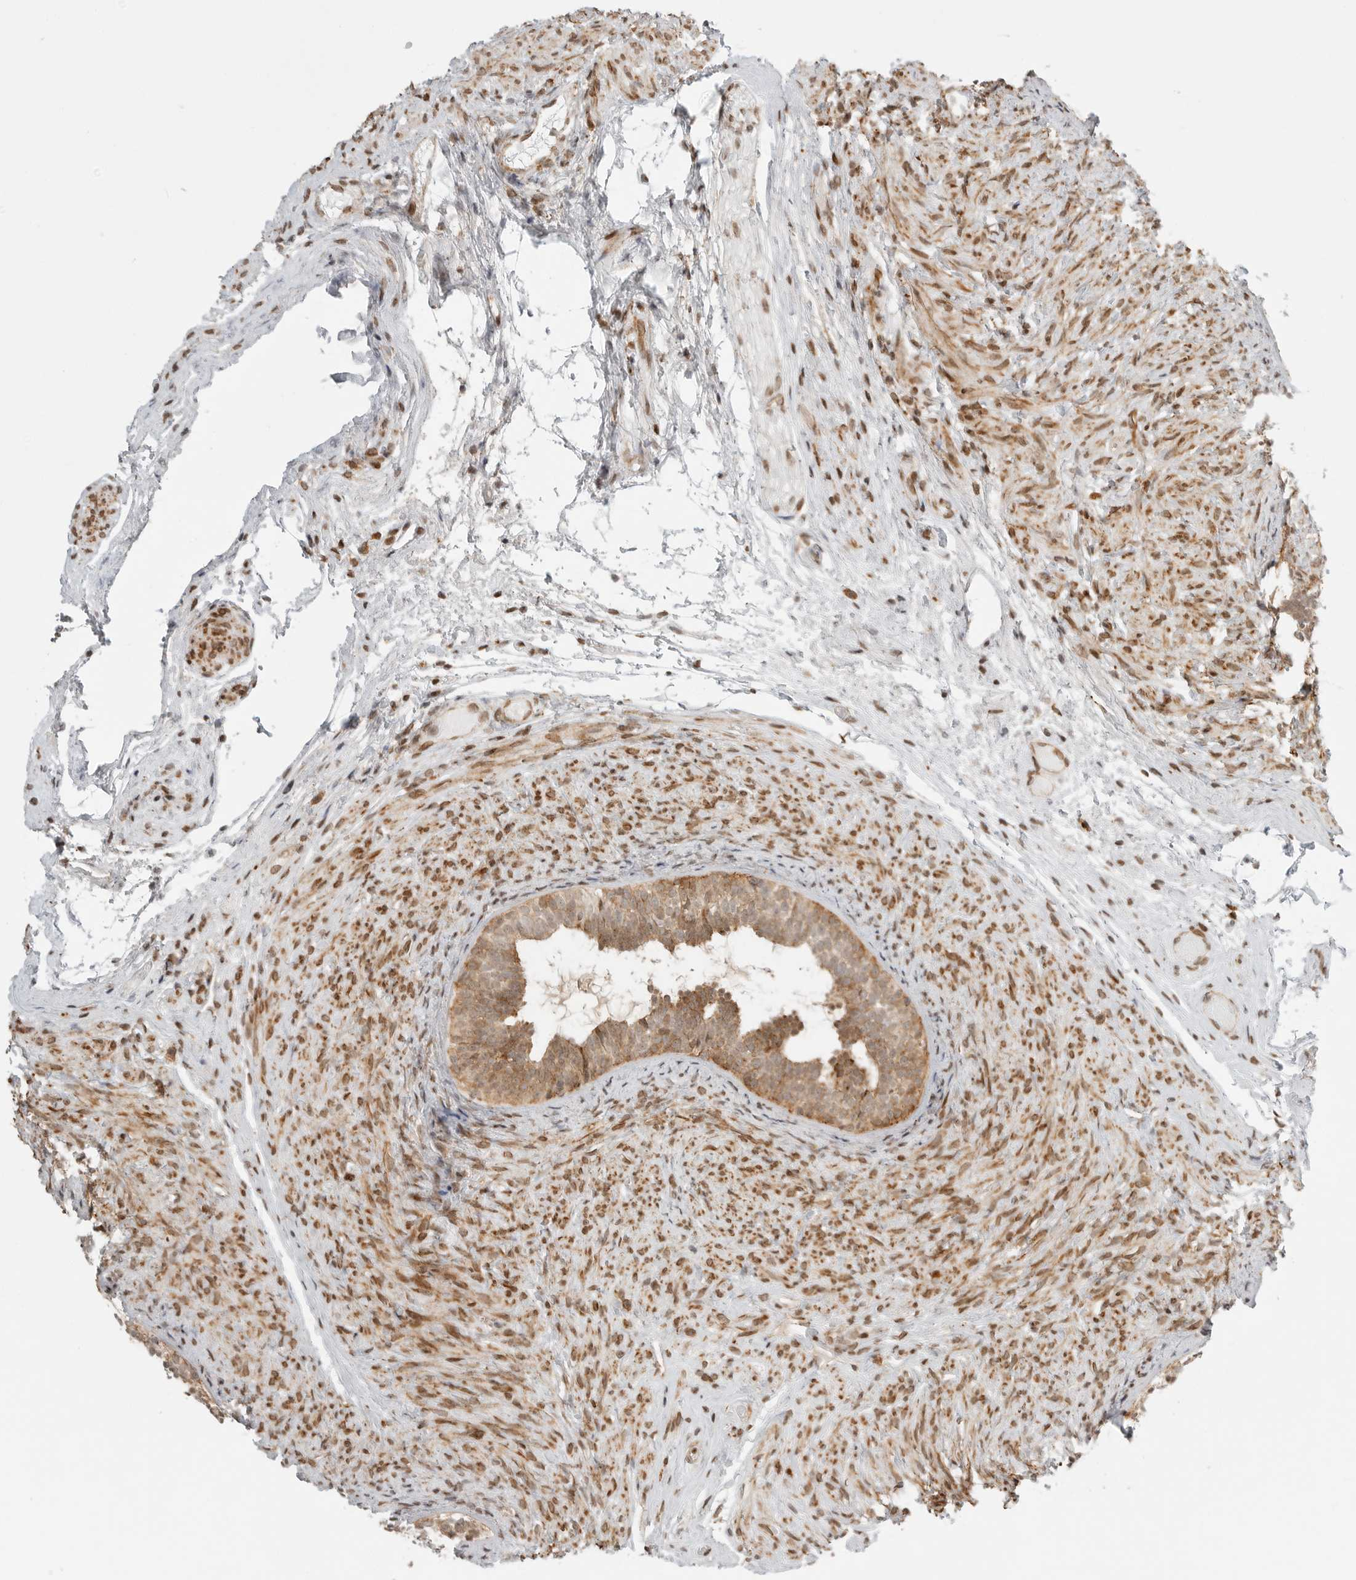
{"staining": {"intensity": "strong", "quantity": ">75%", "location": "cytoplasmic/membranous"}, "tissue": "epididymis", "cell_type": "Glandular cells", "image_type": "normal", "snomed": [{"axis": "morphology", "description": "Normal tissue, NOS"}, {"axis": "topography", "description": "Epididymis"}], "caption": "IHC image of benign human epididymis stained for a protein (brown), which exhibits high levels of strong cytoplasmic/membranous positivity in about >75% of glandular cells.", "gene": "IDUA", "patient": {"sex": "male", "age": 5}}